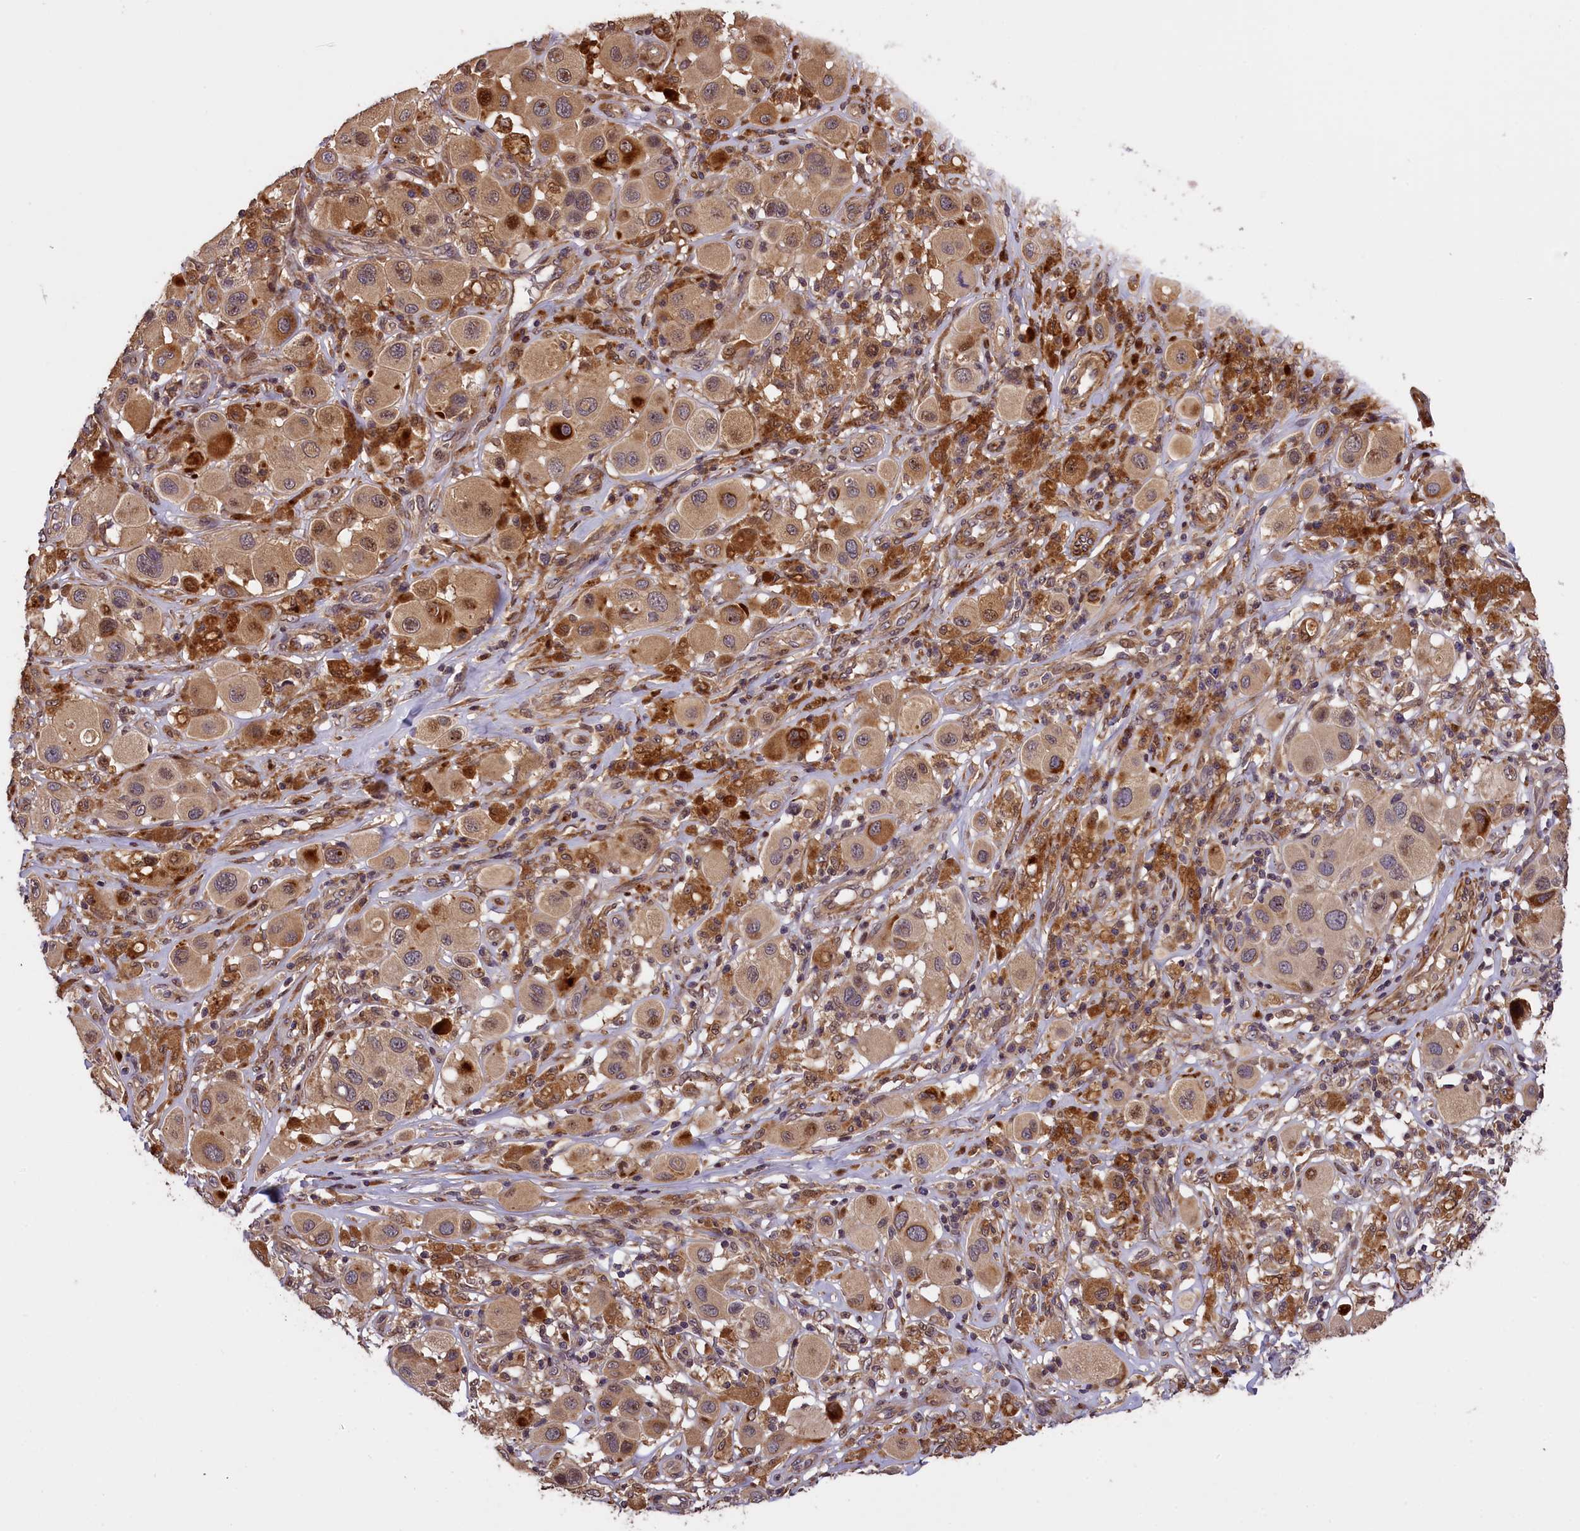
{"staining": {"intensity": "moderate", "quantity": "25%-75%", "location": "cytoplasmic/membranous,nuclear"}, "tissue": "melanoma", "cell_type": "Tumor cells", "image_type": "cancer", "snomed": [{"axis": "morphology", "description": "Malignant melanoma, Metastatic site"}, {"axis": "topography", "description": "Skin"}], "caption": "Moderate cytoplasmic/membranous and nuclear expression for a protein is seen in approximately 25%-75% of tumor cells of melanoma using immunohistochemistry (IHC).", "gene": "DNAJB9", "patient": {"sex": "male", "age": 41}}